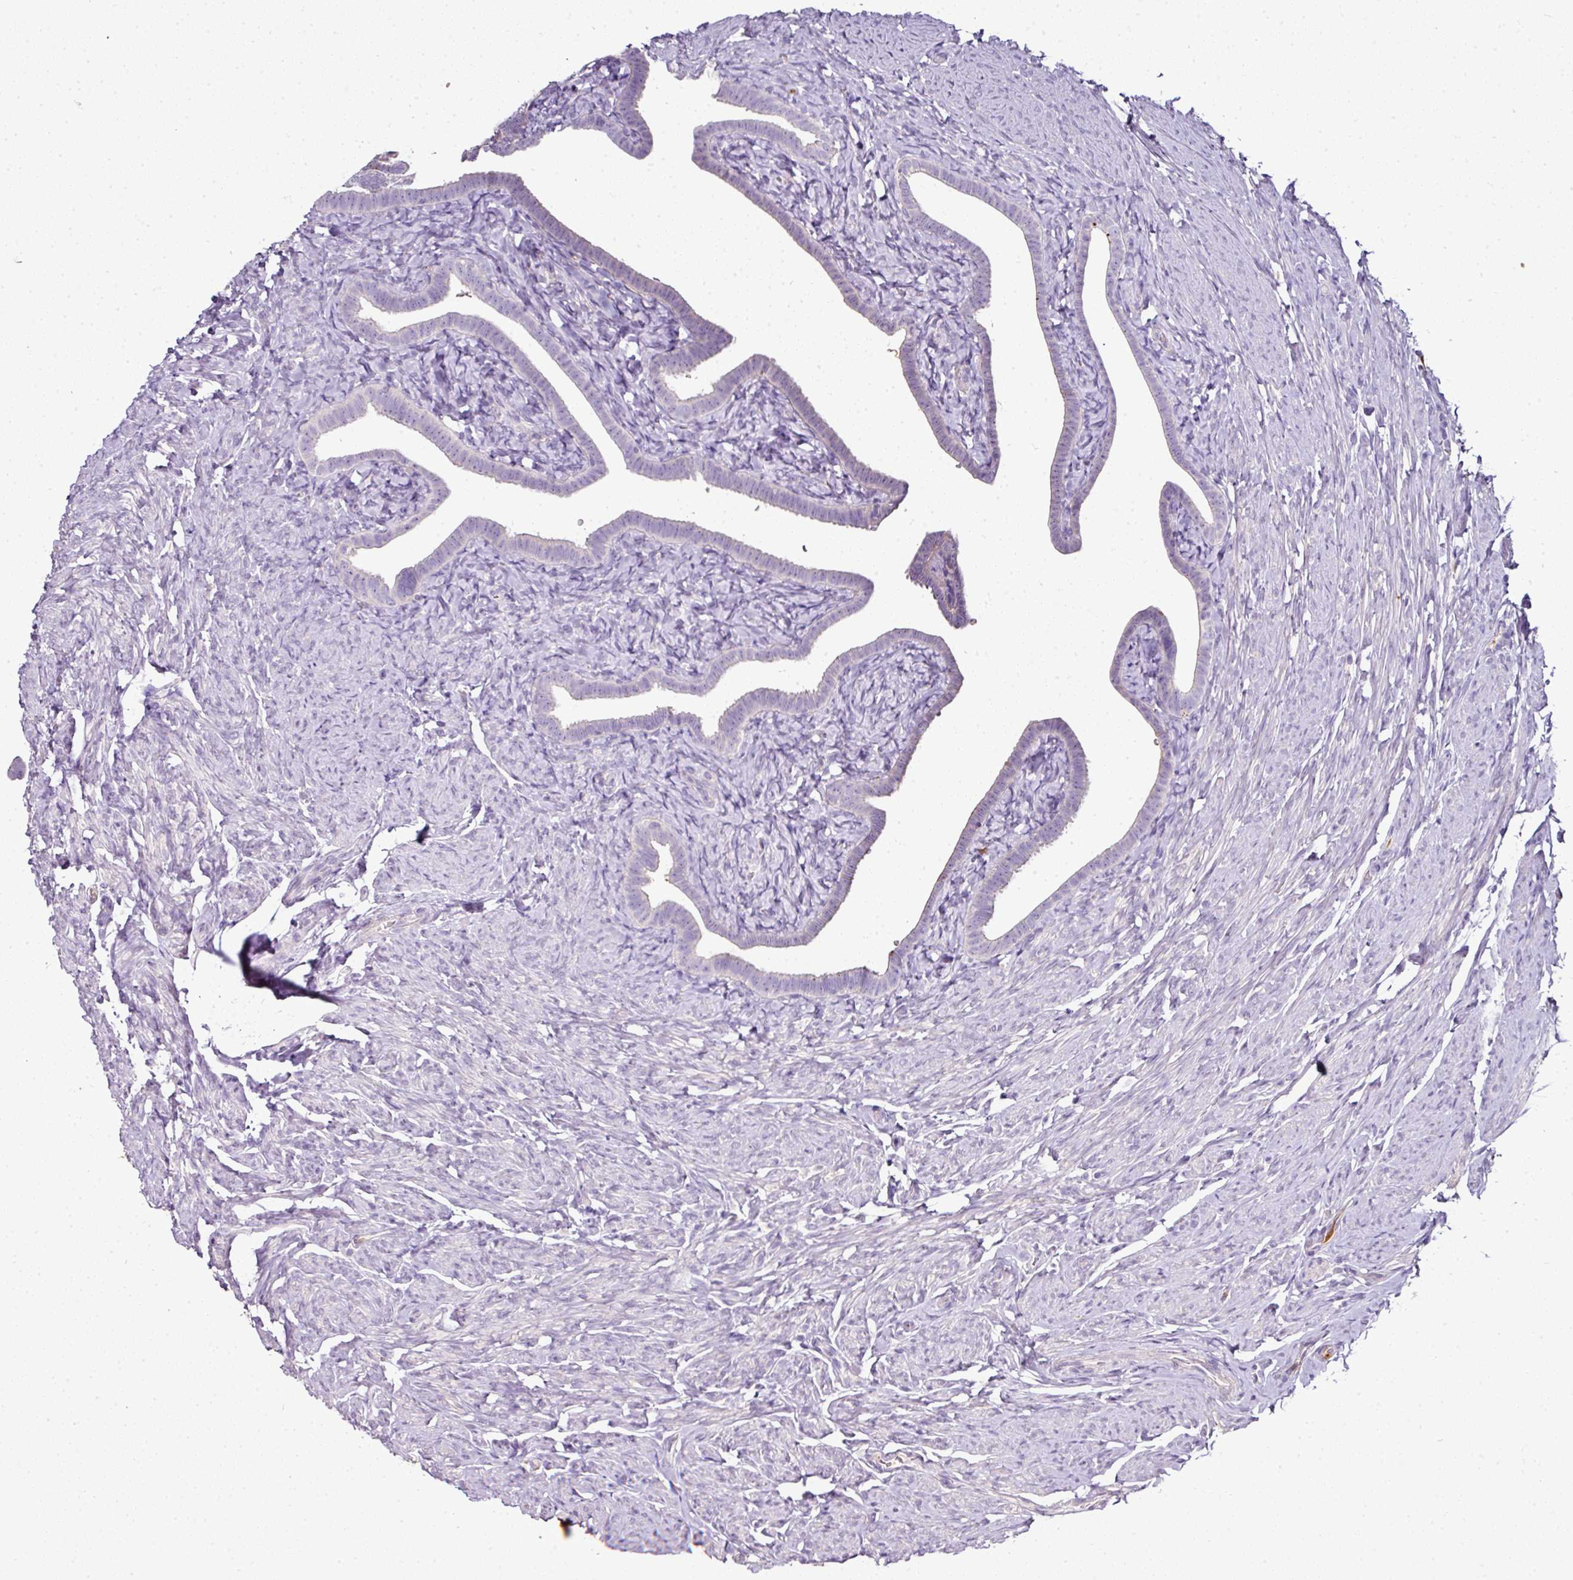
{"staining": {"intensity": "weak", "quantity": "<25%", "location": "cytoplasmic/membranous"}, "tissue": "fallopian tube", "cell_type": "Glandular cells", "image_type": "normal", "snomed": [{"axis": "morphology", "description": "Normal tissue, NOS"}, {"axis": "topography", "description": "Fallopian tube"}], "caption": "DAB (3,3'-diaminobenzidine) immunohistochemical staining of unremarkable human fallopian tube reveals no significant positivity in glandular cells.", "gene": "CAB39L", "patient": {"sex": "female", "age": 69}}